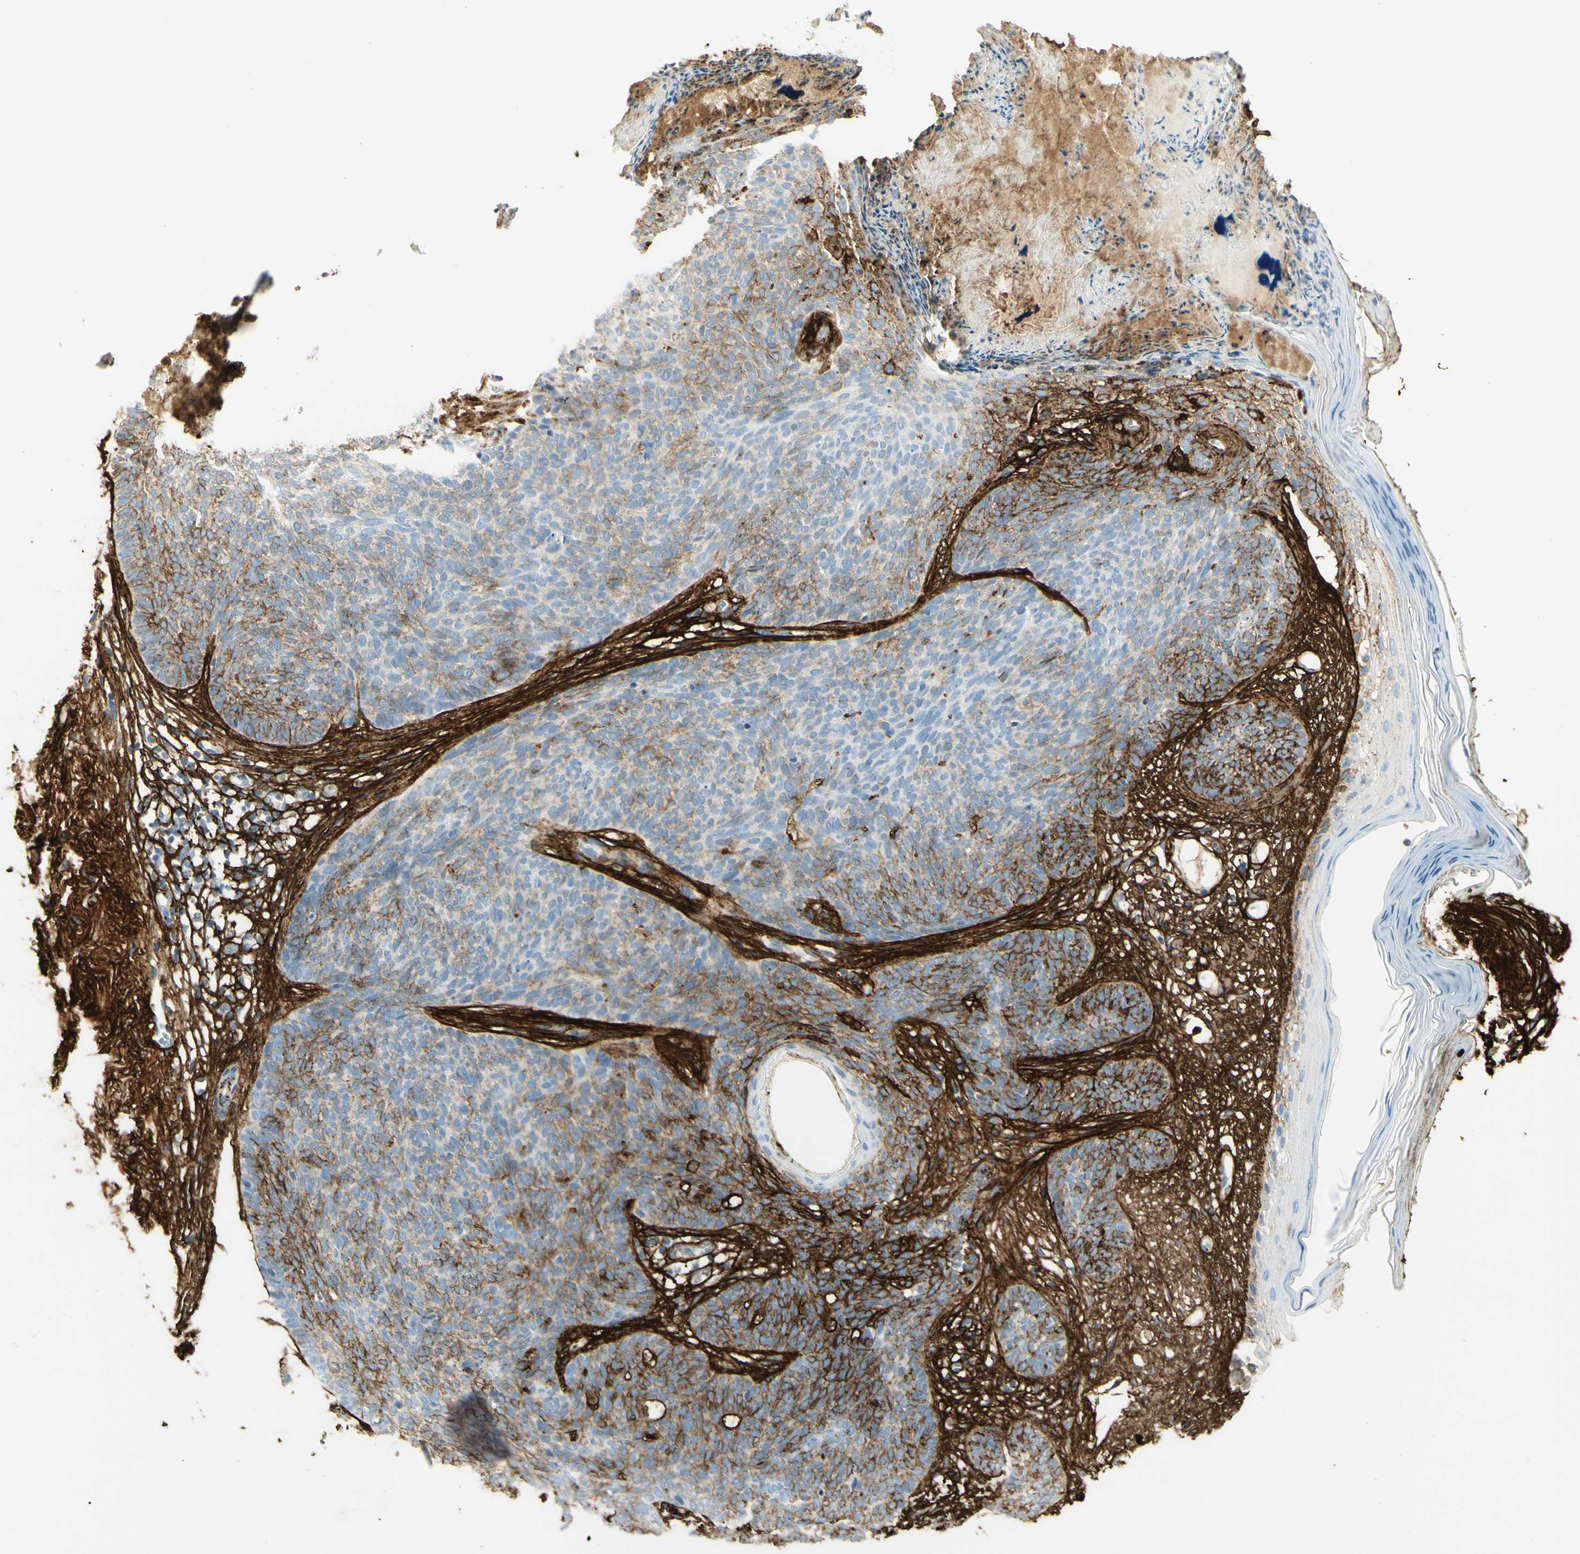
{"staining": {"intensity": "strong", "quantity": "25%-75%", "location": "cytoplasmic/membranous"}, "tissue": "skin cancer", "cell_type": "Tumor cells", "image_type": "cancer", "snomed": [{"axis": "morphology", "description": "Normal tissue, NOS"}, {"axis": "morphology", "description": "Basal cell carcinoma"}, {"axis": "topography", "description": "Skin"}], "caption": "High-magnification brightfield microscopy of skin cancer (basal cell carcinoma) stained with DAB (brown) and counterstained with hematoxylin (blue). tumor cells exhibit strong cytoplasmic/membranous positivity is seen in approximately25%-75% of cells. Using DAB (3,3'-diaminobenzidine) (brown) and hematoxylin (blue) stains, captured at high magnification using brightfield microscopy.", "gene": "TNN", "patient": {"sex": "female", "age": 70}}